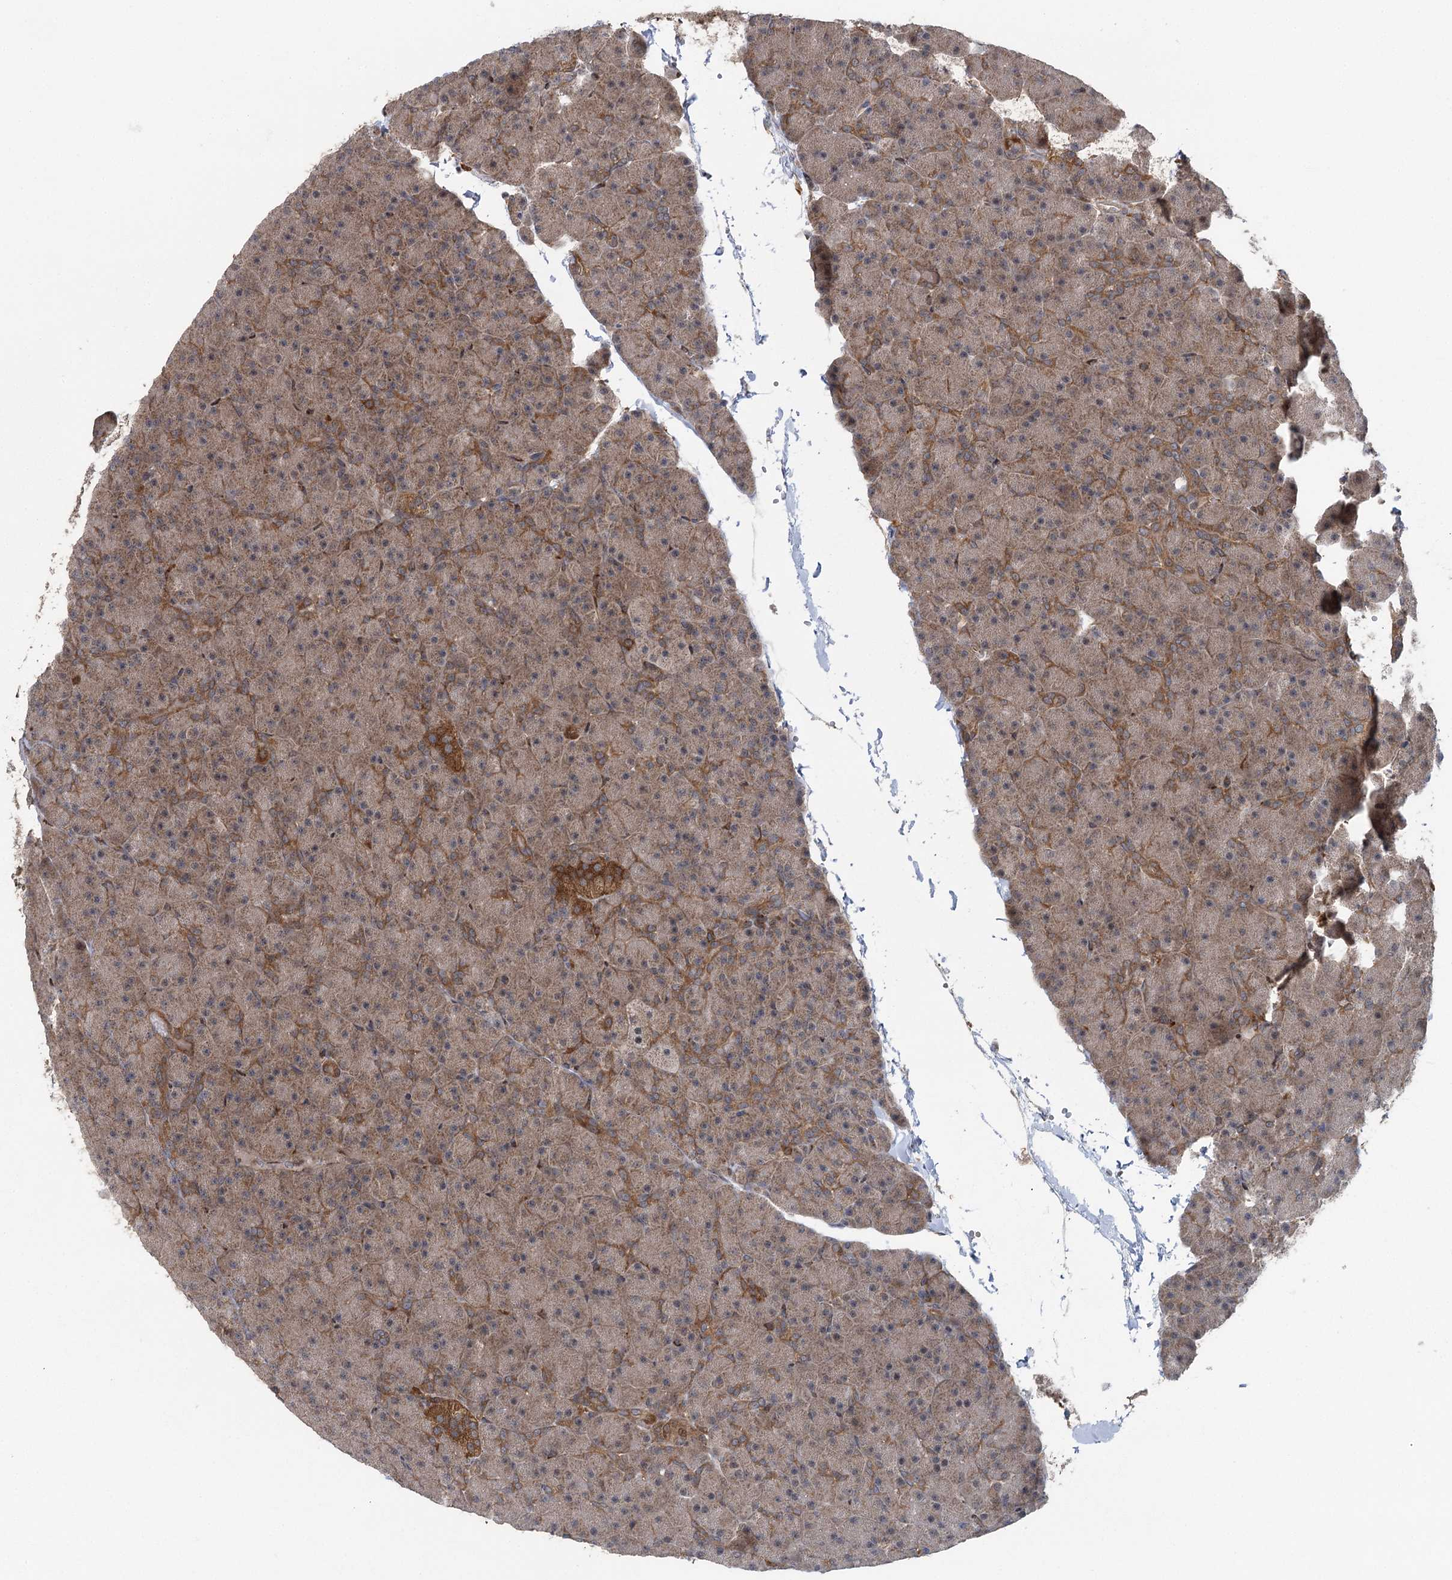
{"staining": {"intensity": "moderate", "quantity": ">75%", "location": "cytoplasmic/membranous"}, "tissue": "pancreas", "cell_type": "Exocrine glandular cells", "image_type": "normal", "snomed": [{"axis": "morphology", "description": "Normal tissue, NOS"}, {"axis": "topography", "description": "Pancreas"}], "caption": "Pancreas was stained to show a protein in brown. There is medium levels of moderate cytoplasmic/membranous expression in about >75% of exocrine glandular cells.", "gene": "C12orf4", "patient": {"sex": "male", "age": 36}}